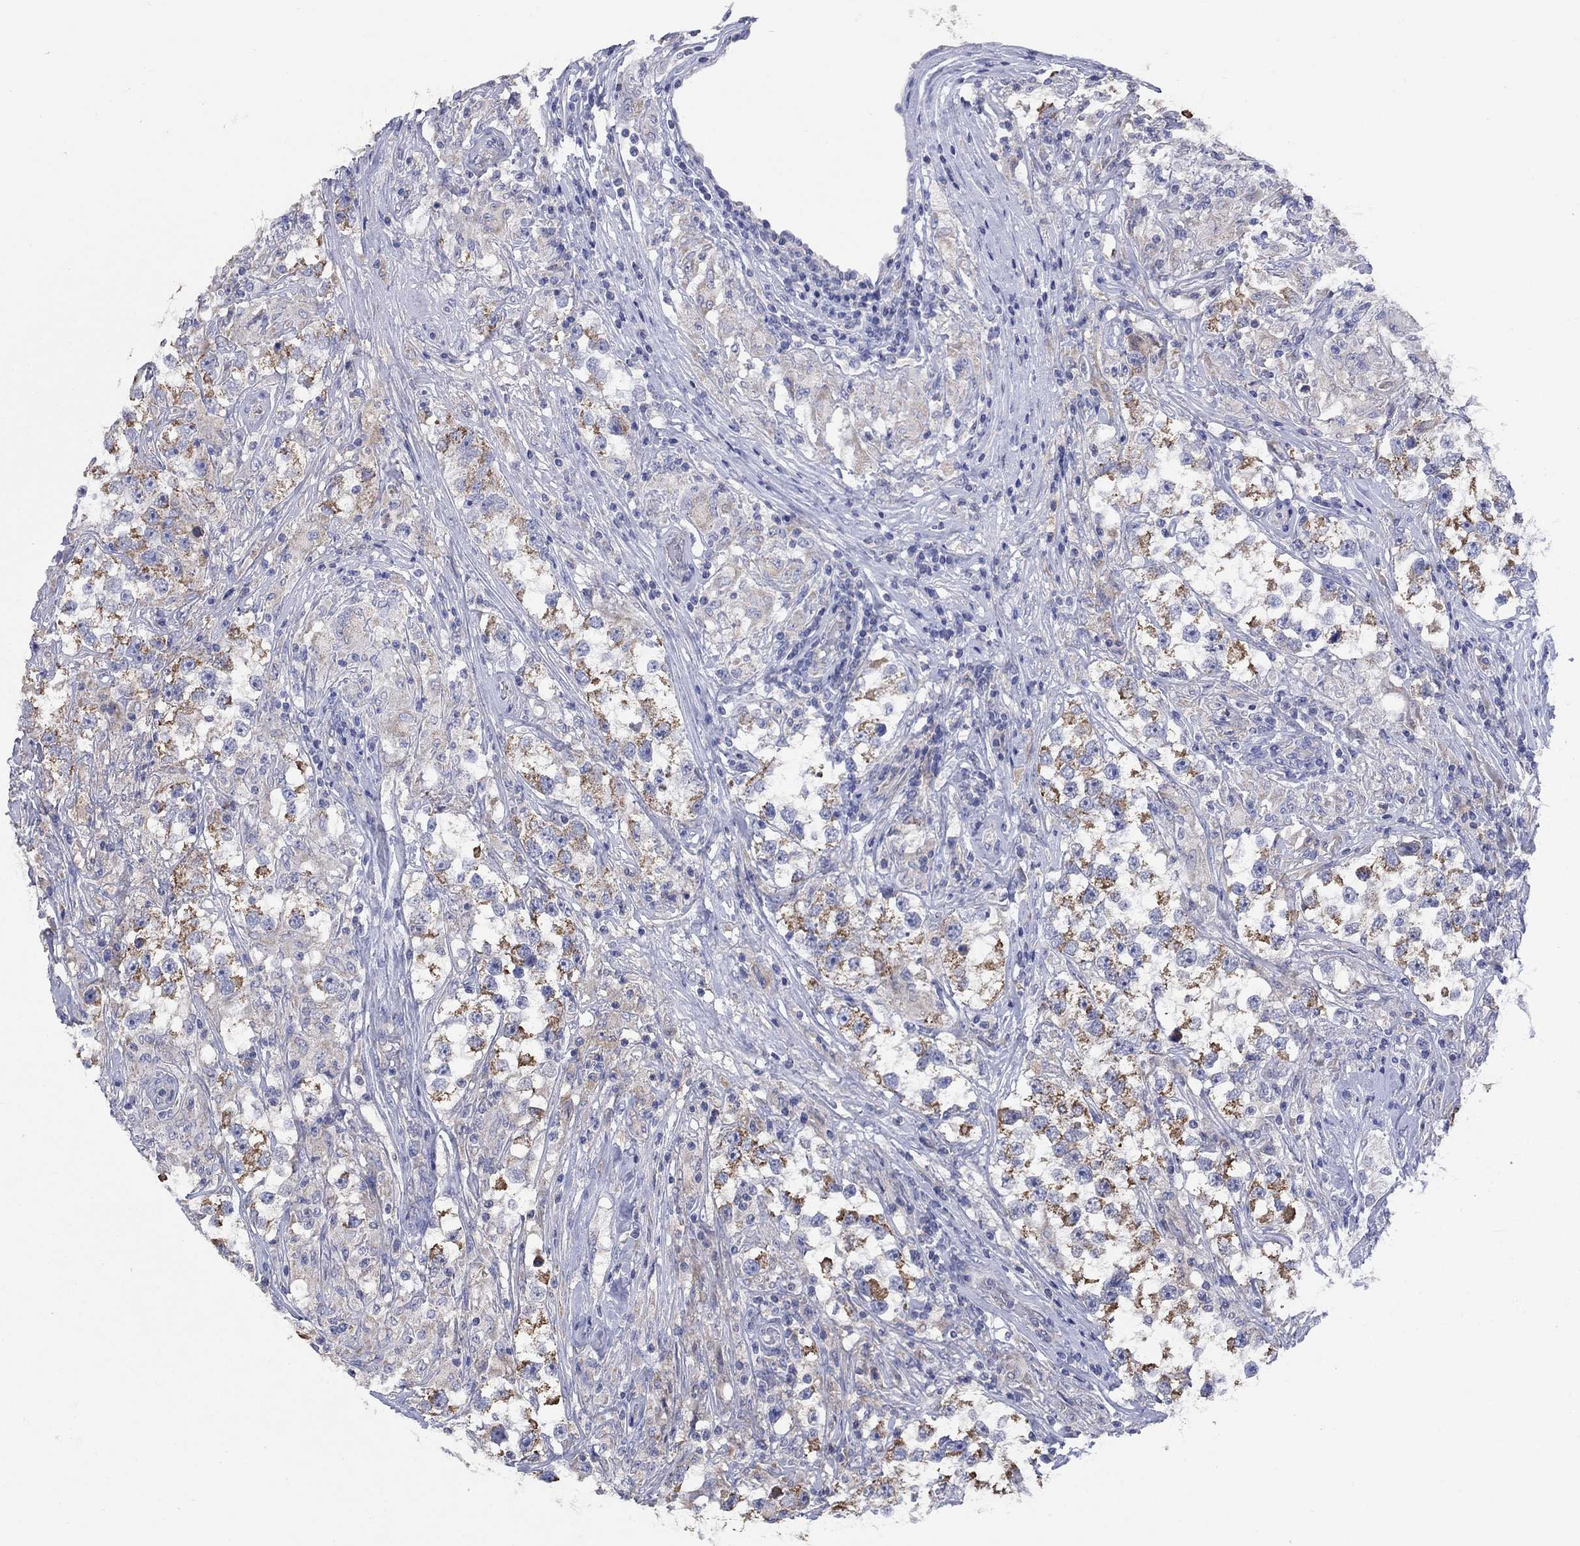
{"staining": {"intensity": "strong", "quantity": "25%-75%", "location": "cytoplasmic/membranous"}, "tissue": "testis cancer", "cell_type": "Tumor cells", "image_type": "cancer", "snomed": [{"axis": "morphology", "description": "Seminoma, NOS"}, {"axis": "topography", "description": "Testis"}], "caption": "Immunohistochemical staining of human testis seminoma reveals high levels of strong cytoplasmic/membranous protein expression in about 25%-75% of tumor cells. (DAB (3,3'-diaminobenzidine) IHC, brown staining for protein, blue staining for nuclei).", "gene": "CLVS1", "patient": {"sex": "male", "age": 46}}